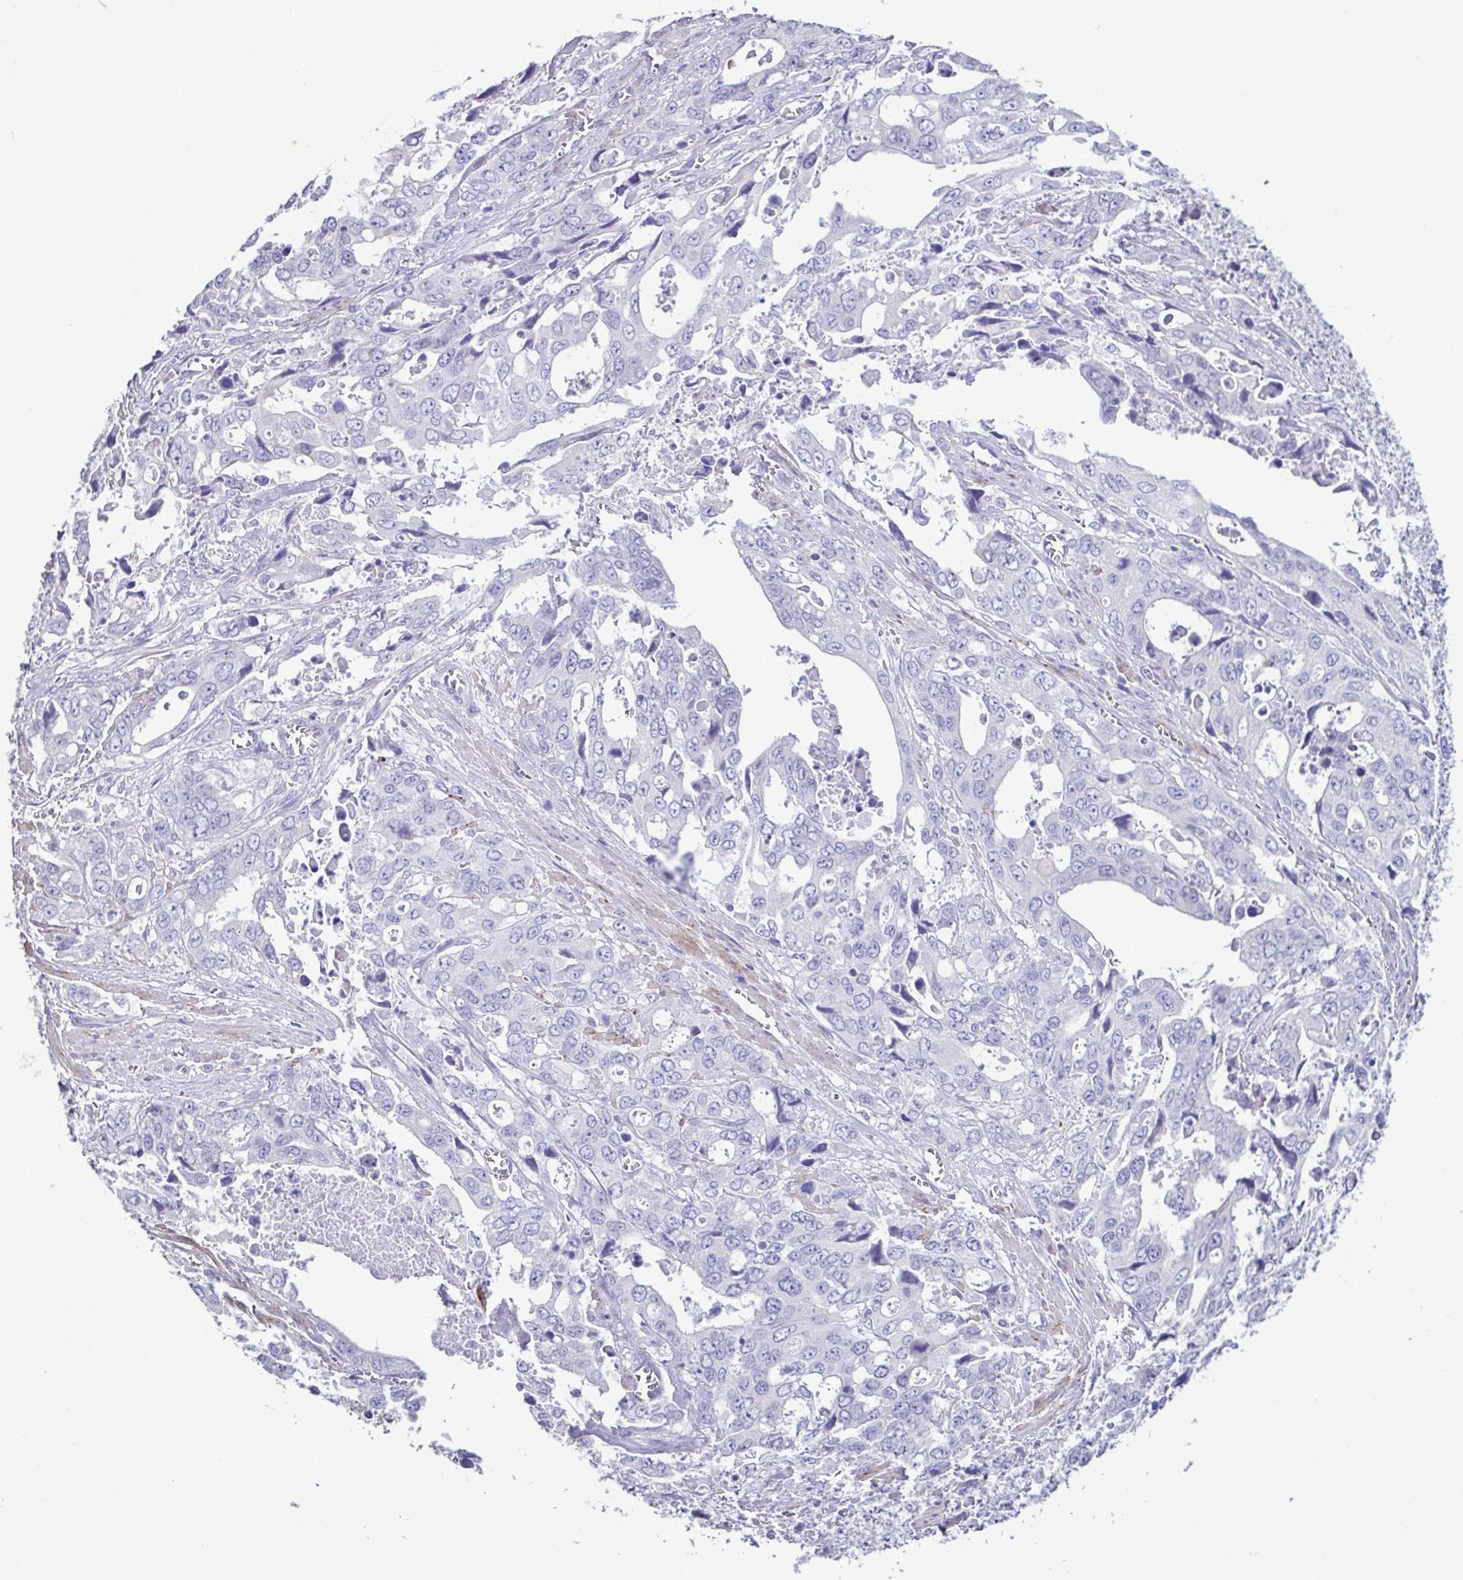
{"staining": {"intensity": "negative", "quantity": "none", "location": "none"}, "tissue": "stomach cancer", "cell_type": "Tumor cells", "image_type": "cancer", "snomed": [{"axis": "morphology", "description": "Adenocarcinoma, NOS"}, {"axis": "topography", "description": "Stomach, upper"}], "caption": "Immunohistochemical staining of stomach adenocarcinoma exhibits no significant positivity in tumor cells.", "gene": "PLA2G4E", "patient": {"sex": "male", "age": 74}}